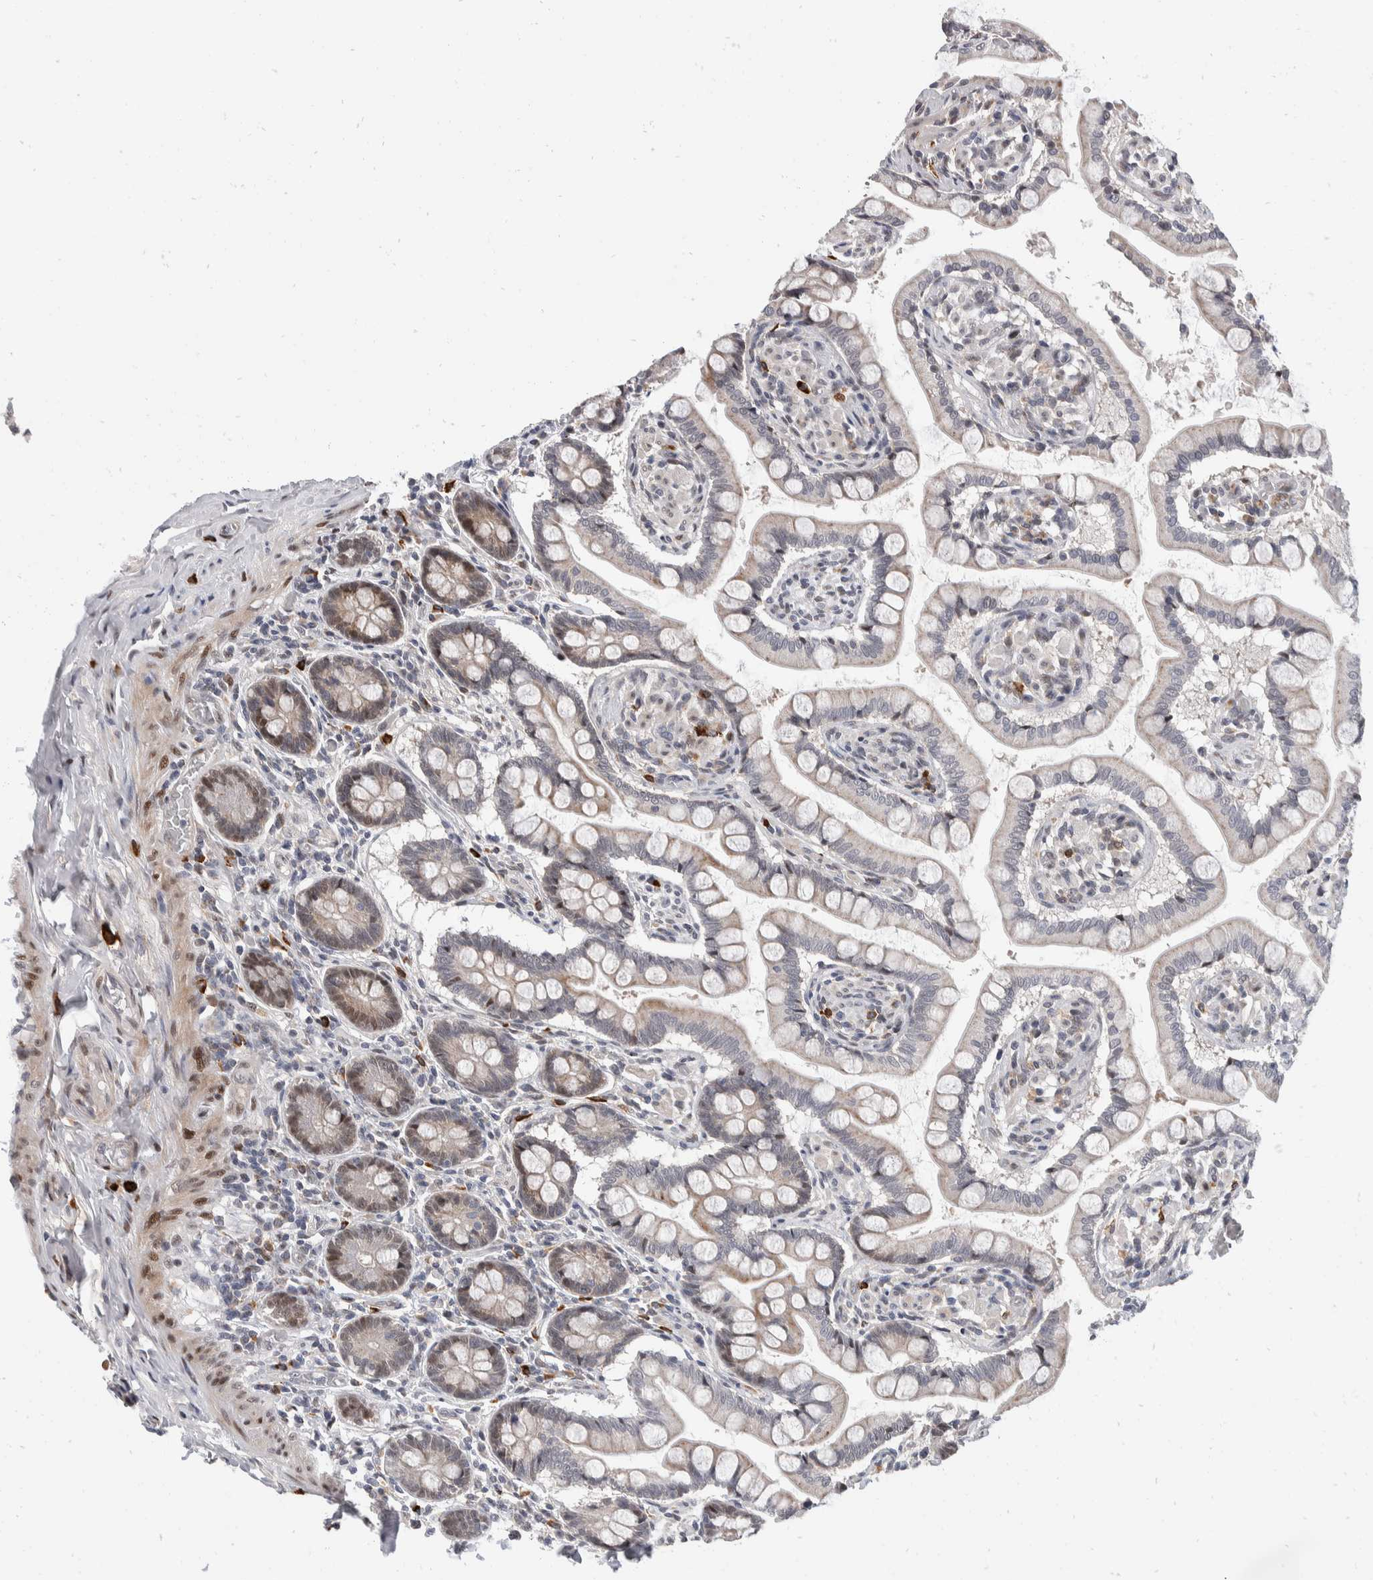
{"staining": {"intensity": "moderate", "quantity": "<25%", "location": "cytoplasmic/membranous,nuclear"}, "tissue": "small intestine", "cell_type": "Glandular cells", "image_type": "normal", "snomed": [{"axis": "morphology", "description": "Normal tissue, NOS"}, {"axis": "topography", "description": "Small intestine"}], "caption": "An image of small intestine stained for a protein exhibits moderate cytoplasmic/membranous,nuclear brown staining in glandular cells.", "gene": "ZNF703", "patient": {"sex": "male", "age": 41}}